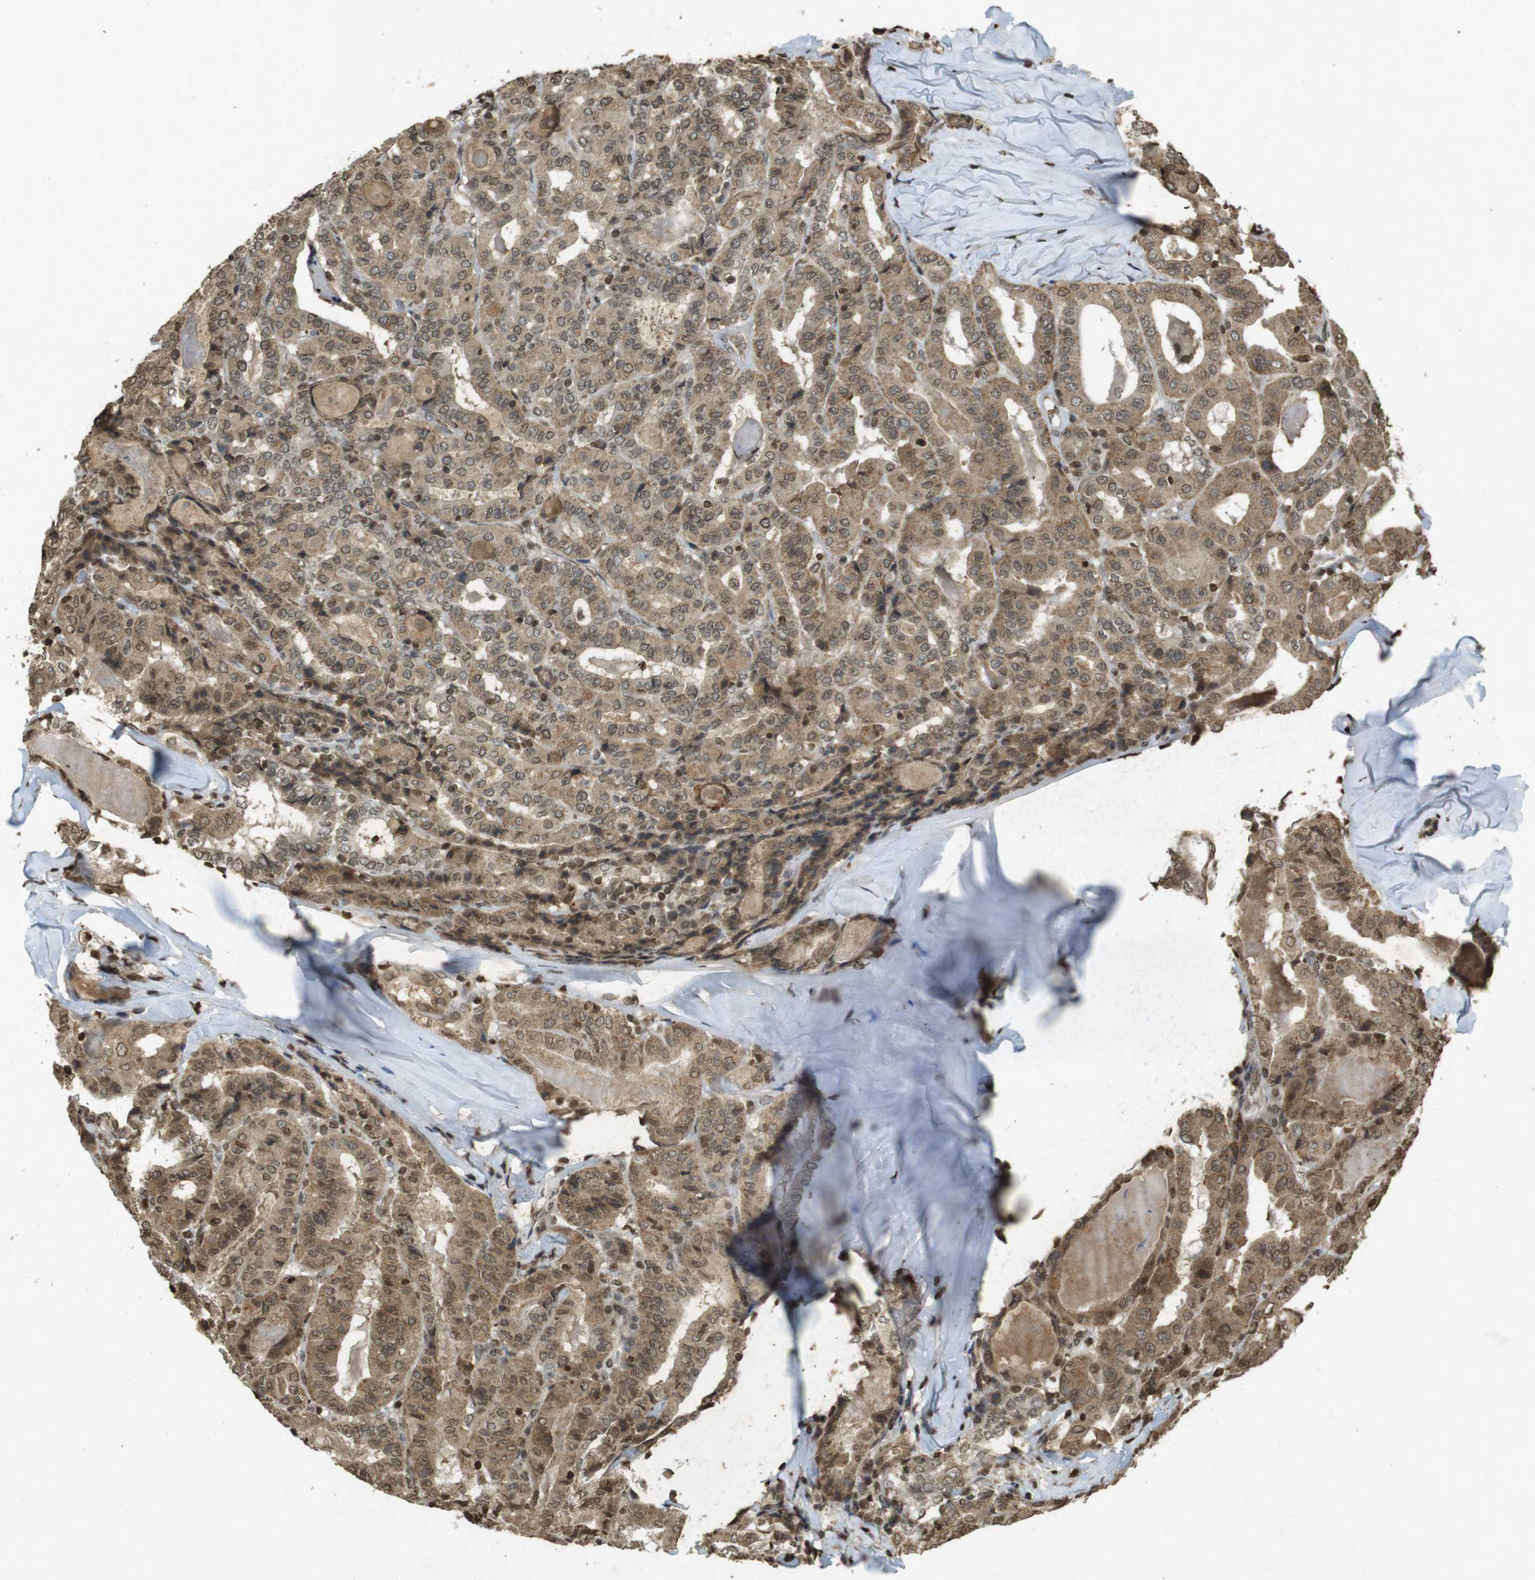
{"staining": {"intensity": "moderate", "quantity": ">75%", "location": "cytoplasmic/membranous,nuclear"}, "tissue": "thyroid cancer", "cell_type": "Tumor cells", "image_type": "cancer", "snomed": [{"axis": "morphology", "description": "Papillary adenocarcinoma, NOS"}, {"axis": "topography", "description": "Thyroid gland"}], "caption": "Protein staining of thyroid papillary adenocarcinoma tissue exhibits moderate cytoplasmic/membranous and nuclear expression in approximately >75% of tumor cells.", "gene": "ORC4", "patient": {"sex": "female", "age": 42}}